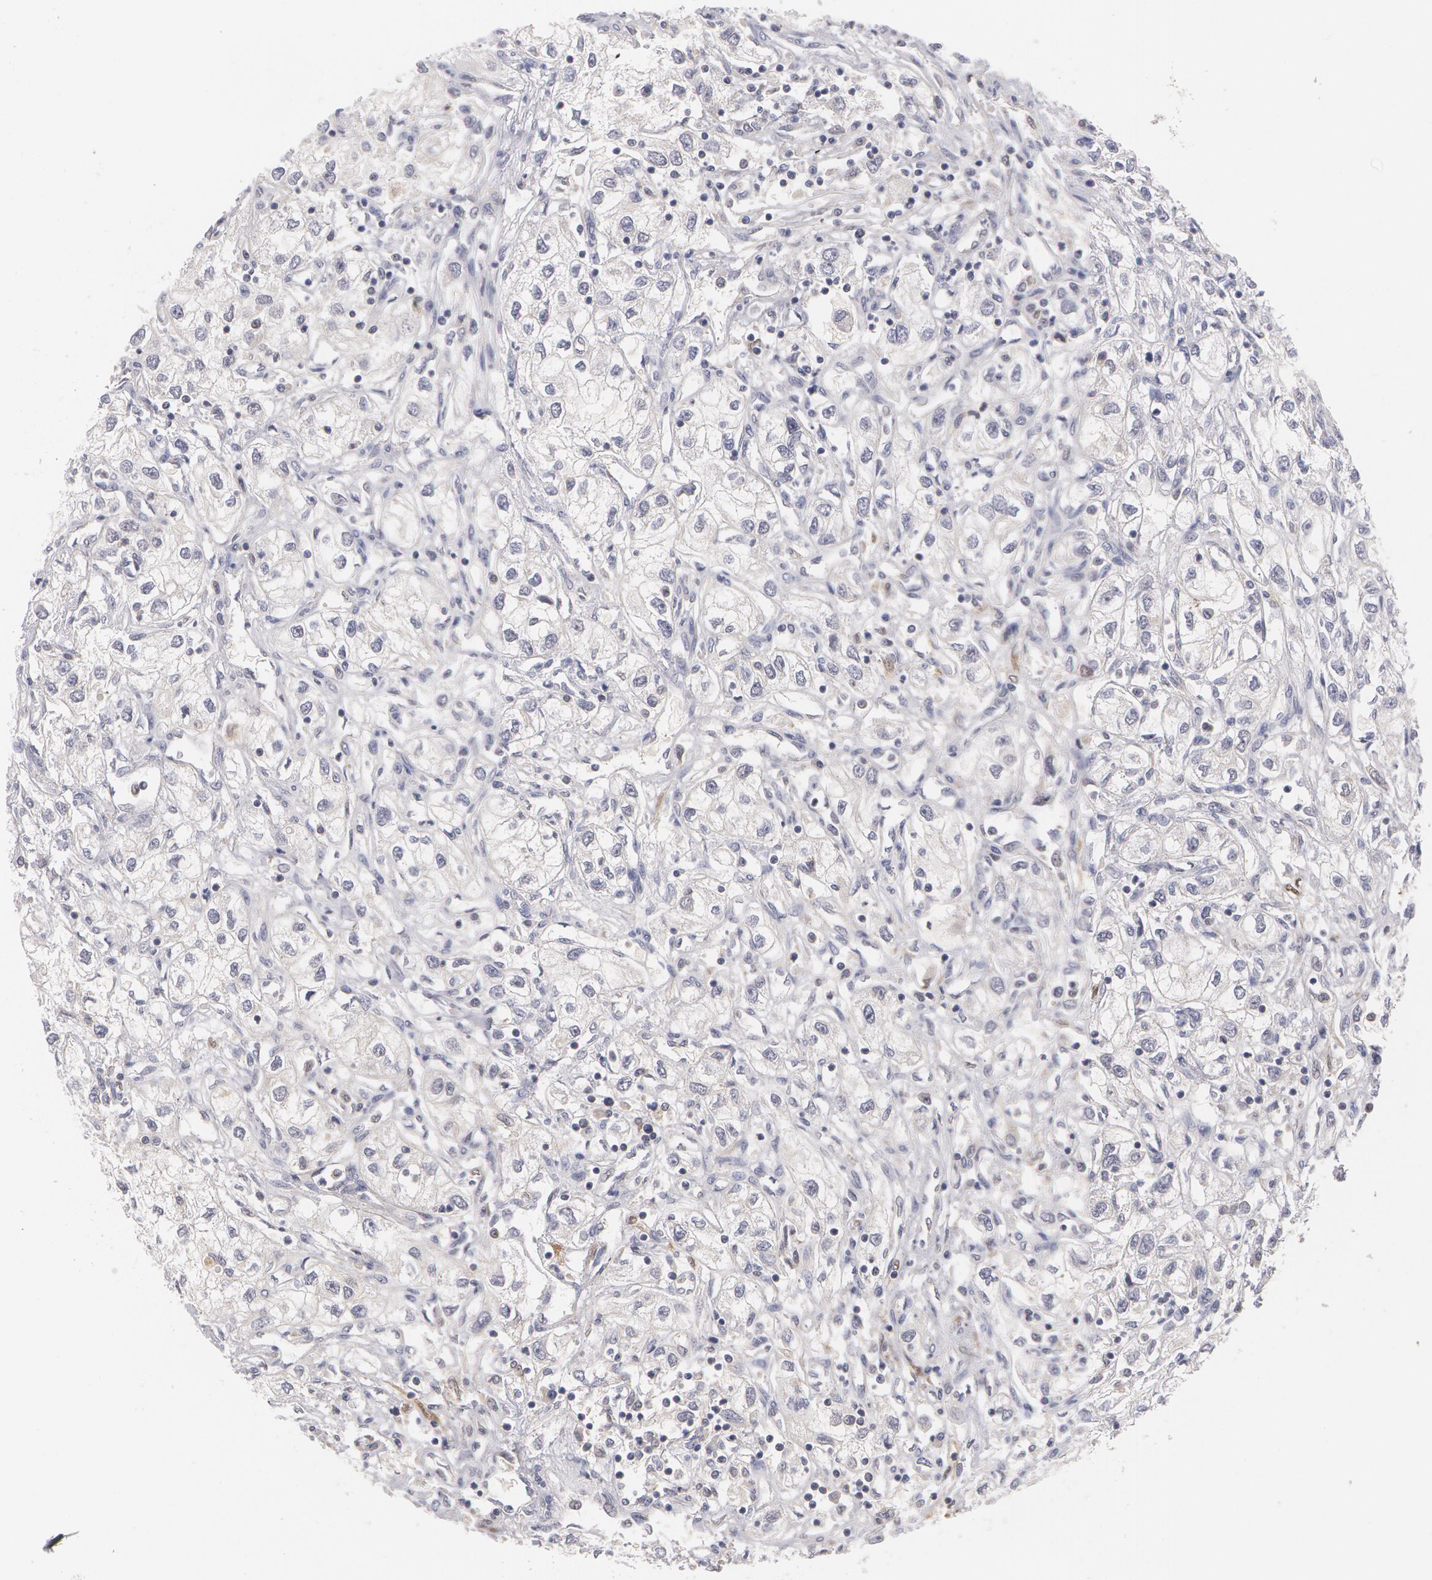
{"staining": {"intensity": "negative", "quantity": "none", "location": "none"}, "tissue": "renal cancer", "cell_type": "Tumor cells", "image_type": "cancer", "snomed": [{"axis": "morphology", "description": "Adenocarcinoma, NOS"}, {"axis": "topography", "description": "Kidney"}], "caption": "Renal cancer (adenocarcinoma) stained for a protein using immunohistochemistry (IHC) reveals no expression tumor cells.", "gene": "TXNRD1", "patient": {"sex": "male", "age": 57}}